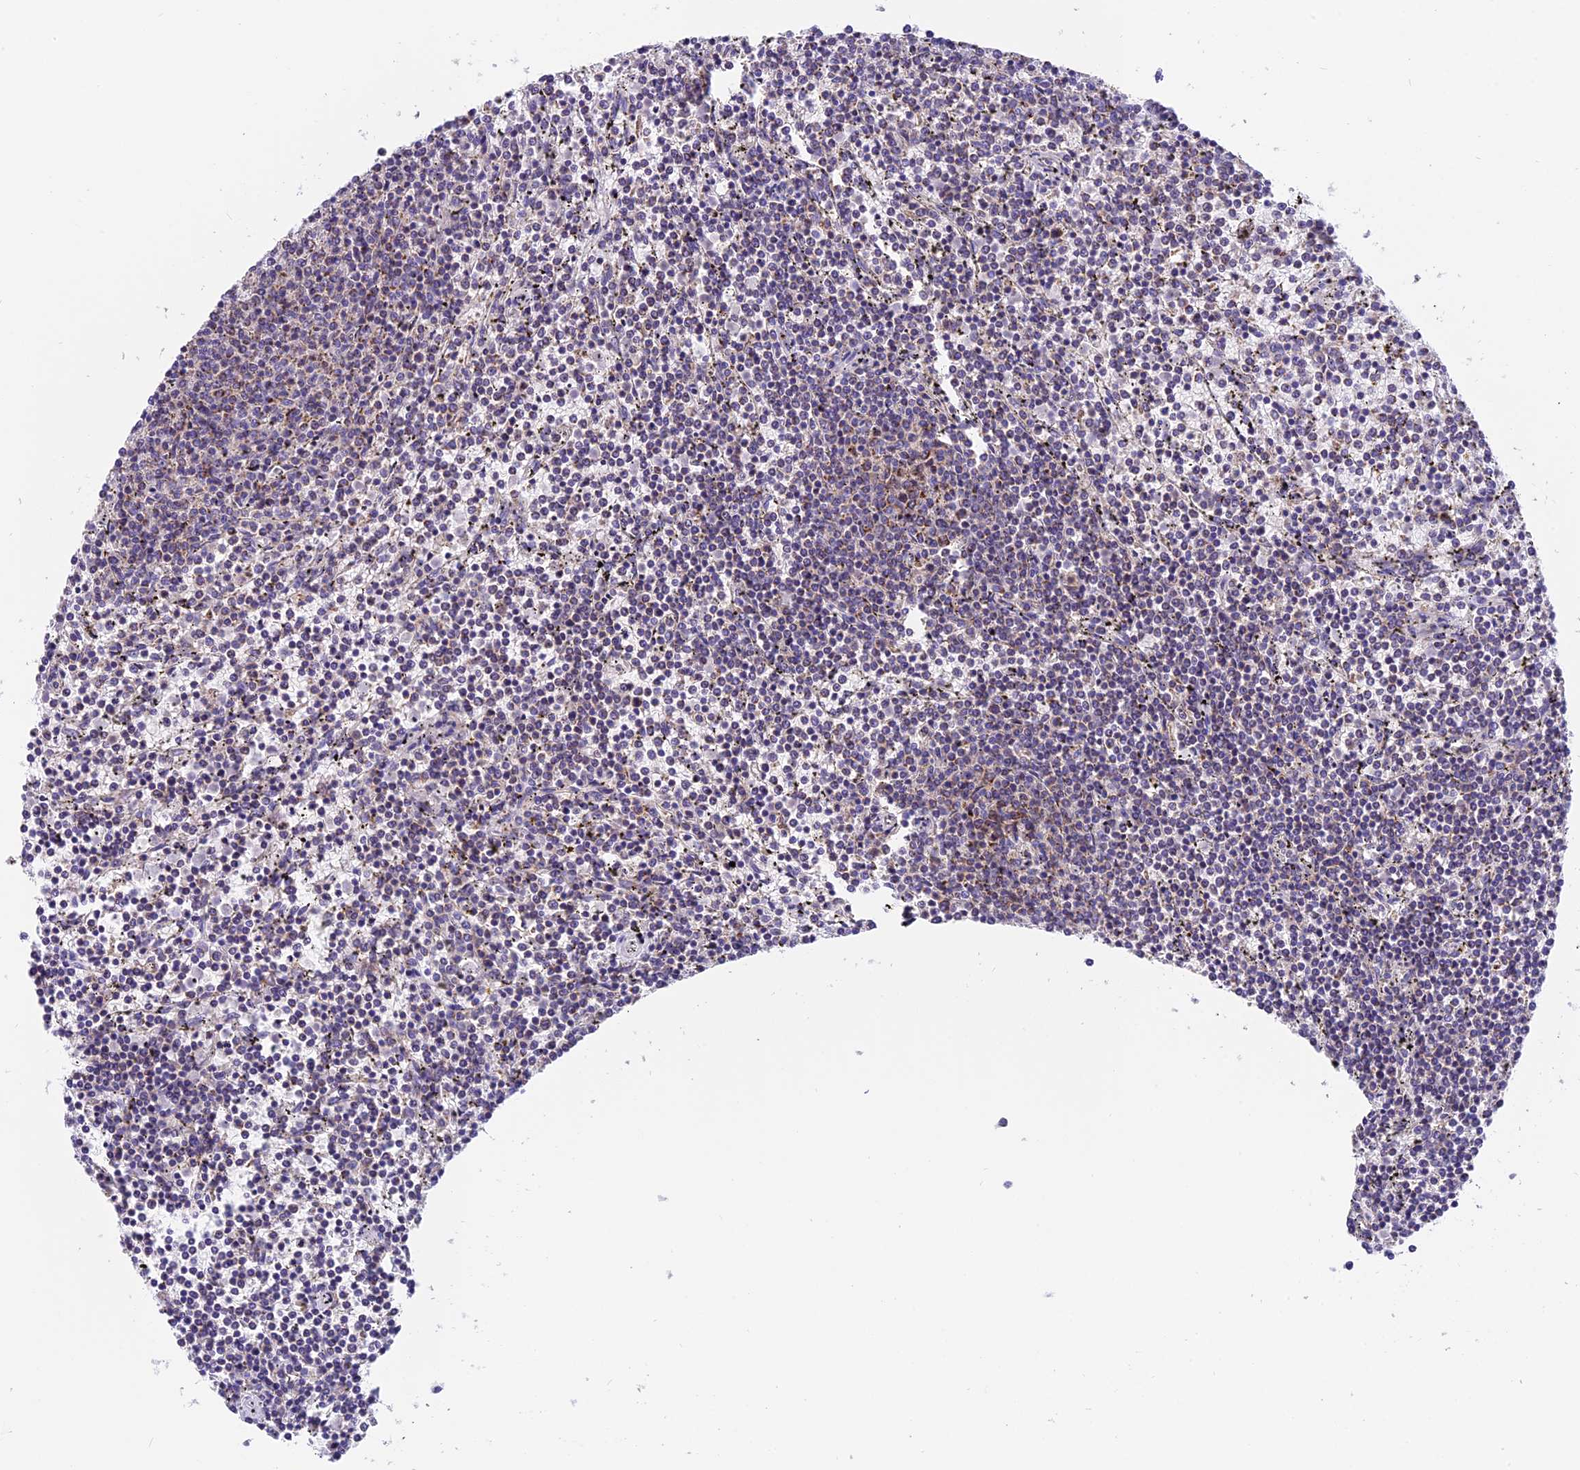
{"staining": {"intensity": "negative", "quantity": "none", "location": "none"}, "tissue": "lymphoma", "cell_type": "Tumor cells", "image_type": "cancer", "snomed": [{"axis": "morphology", "description": "Malignant lymphoma, non-Hodgkin's type, Low grade"}, {"axis": "topography", "description": "Spleen"}], "caption": "Micrograph shows no protein positivity in tumor cells of lymphoma tissue.", "gene": "MGME1", "patient": {"sex": "female", "age": 50}}